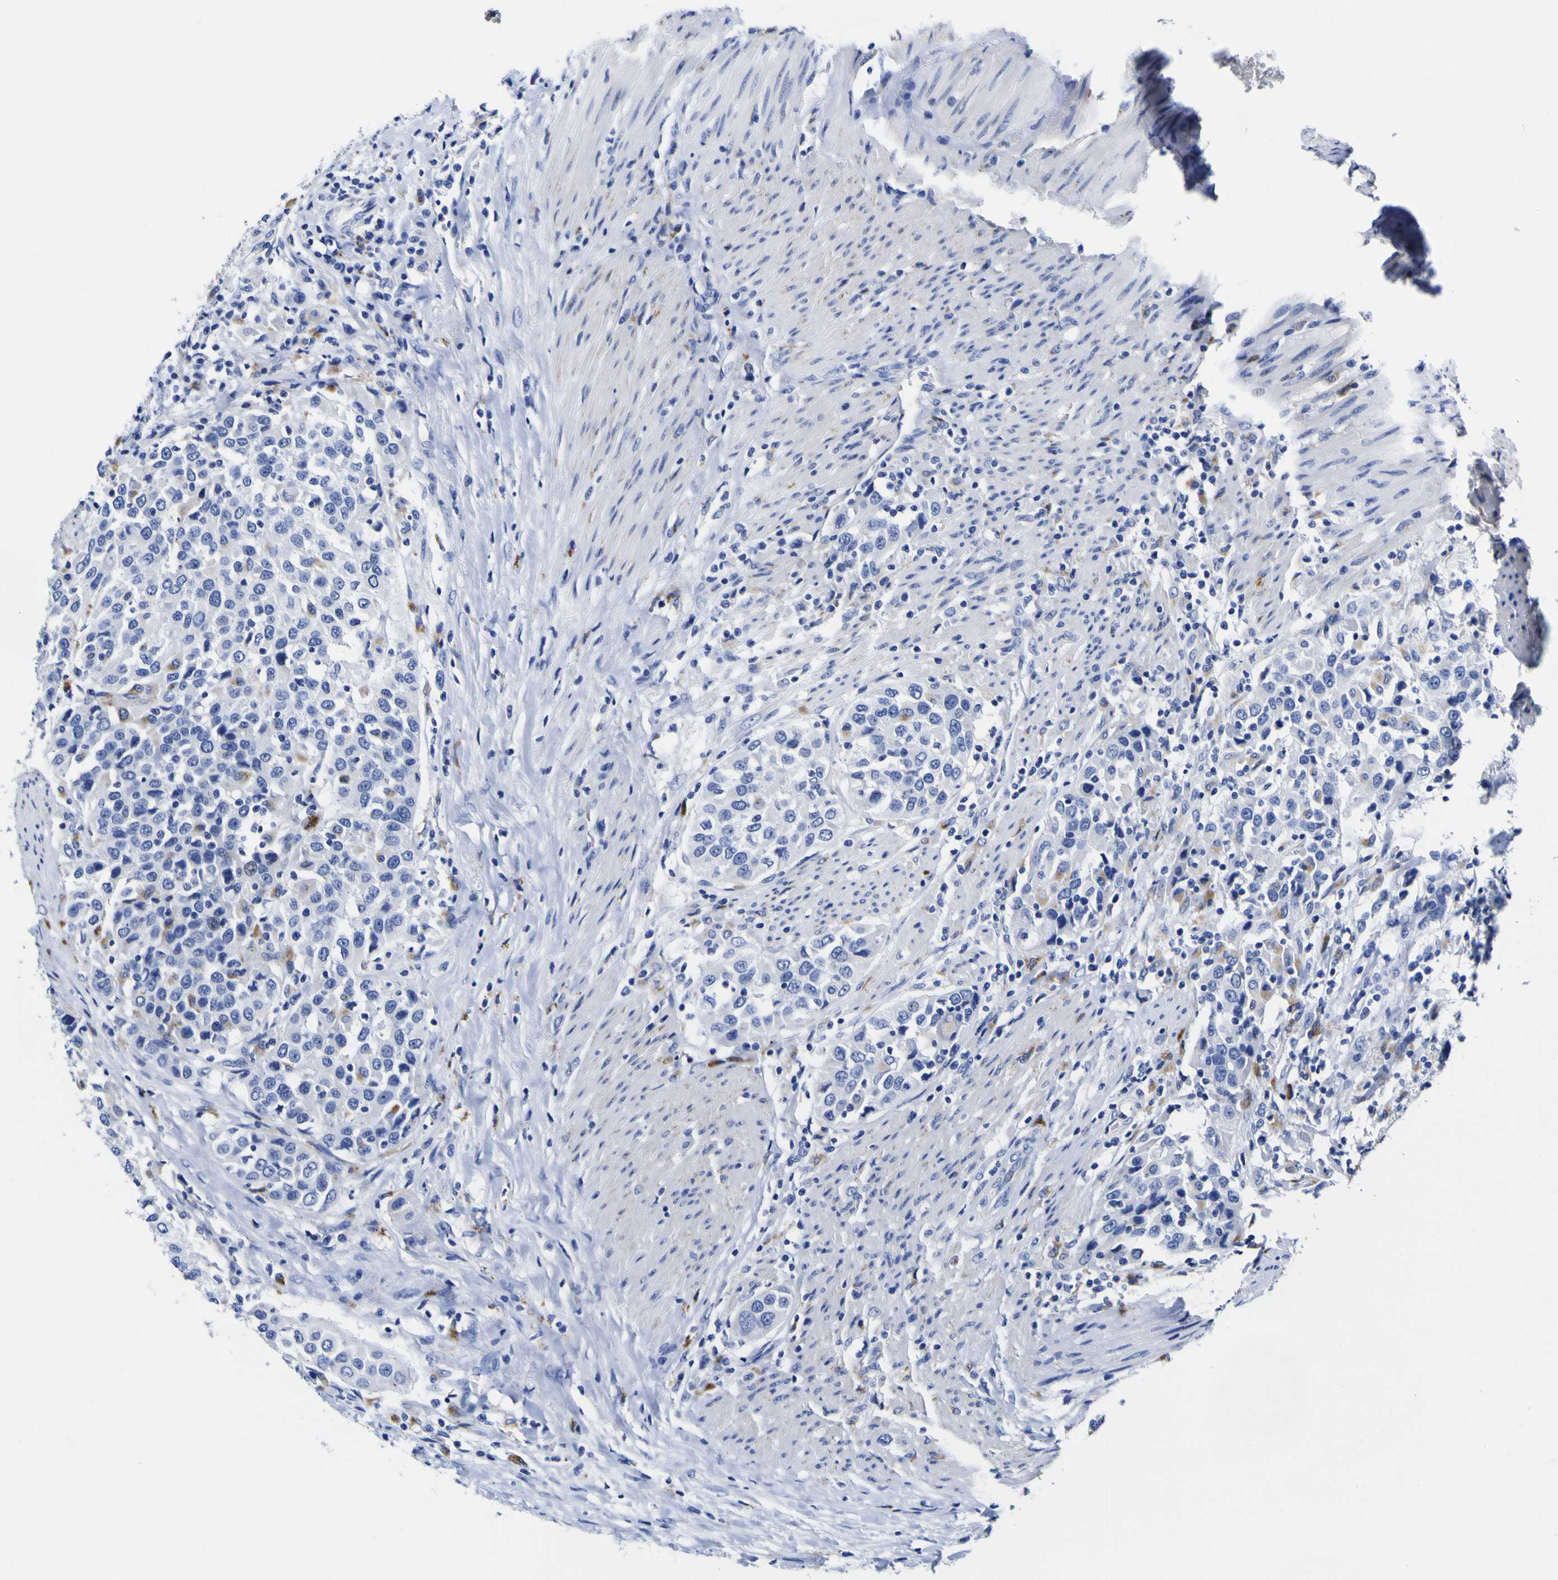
{"staining": {"intensity": "moderate", "quantity": "<25%", "location": "cytoplasmic/membranous"}, "tissue": "urothelial cancer", "cell_type": "Tumor cells", "image_type": "cancer", "snomed": [{"axis": "morphology", "description": "Urothelial carcinoma, High grade"}, {"axis": "topography", "description": "Urinary bladder"}], "caption": "This micrograph shows IHC staining of human urothelial cancer, with low moderate cytoplasmic/membranous staining in approximately <25% of tumor cells.", "gene": "HLA-DQA1", "patient": {"sex": "female", "age": 80}}